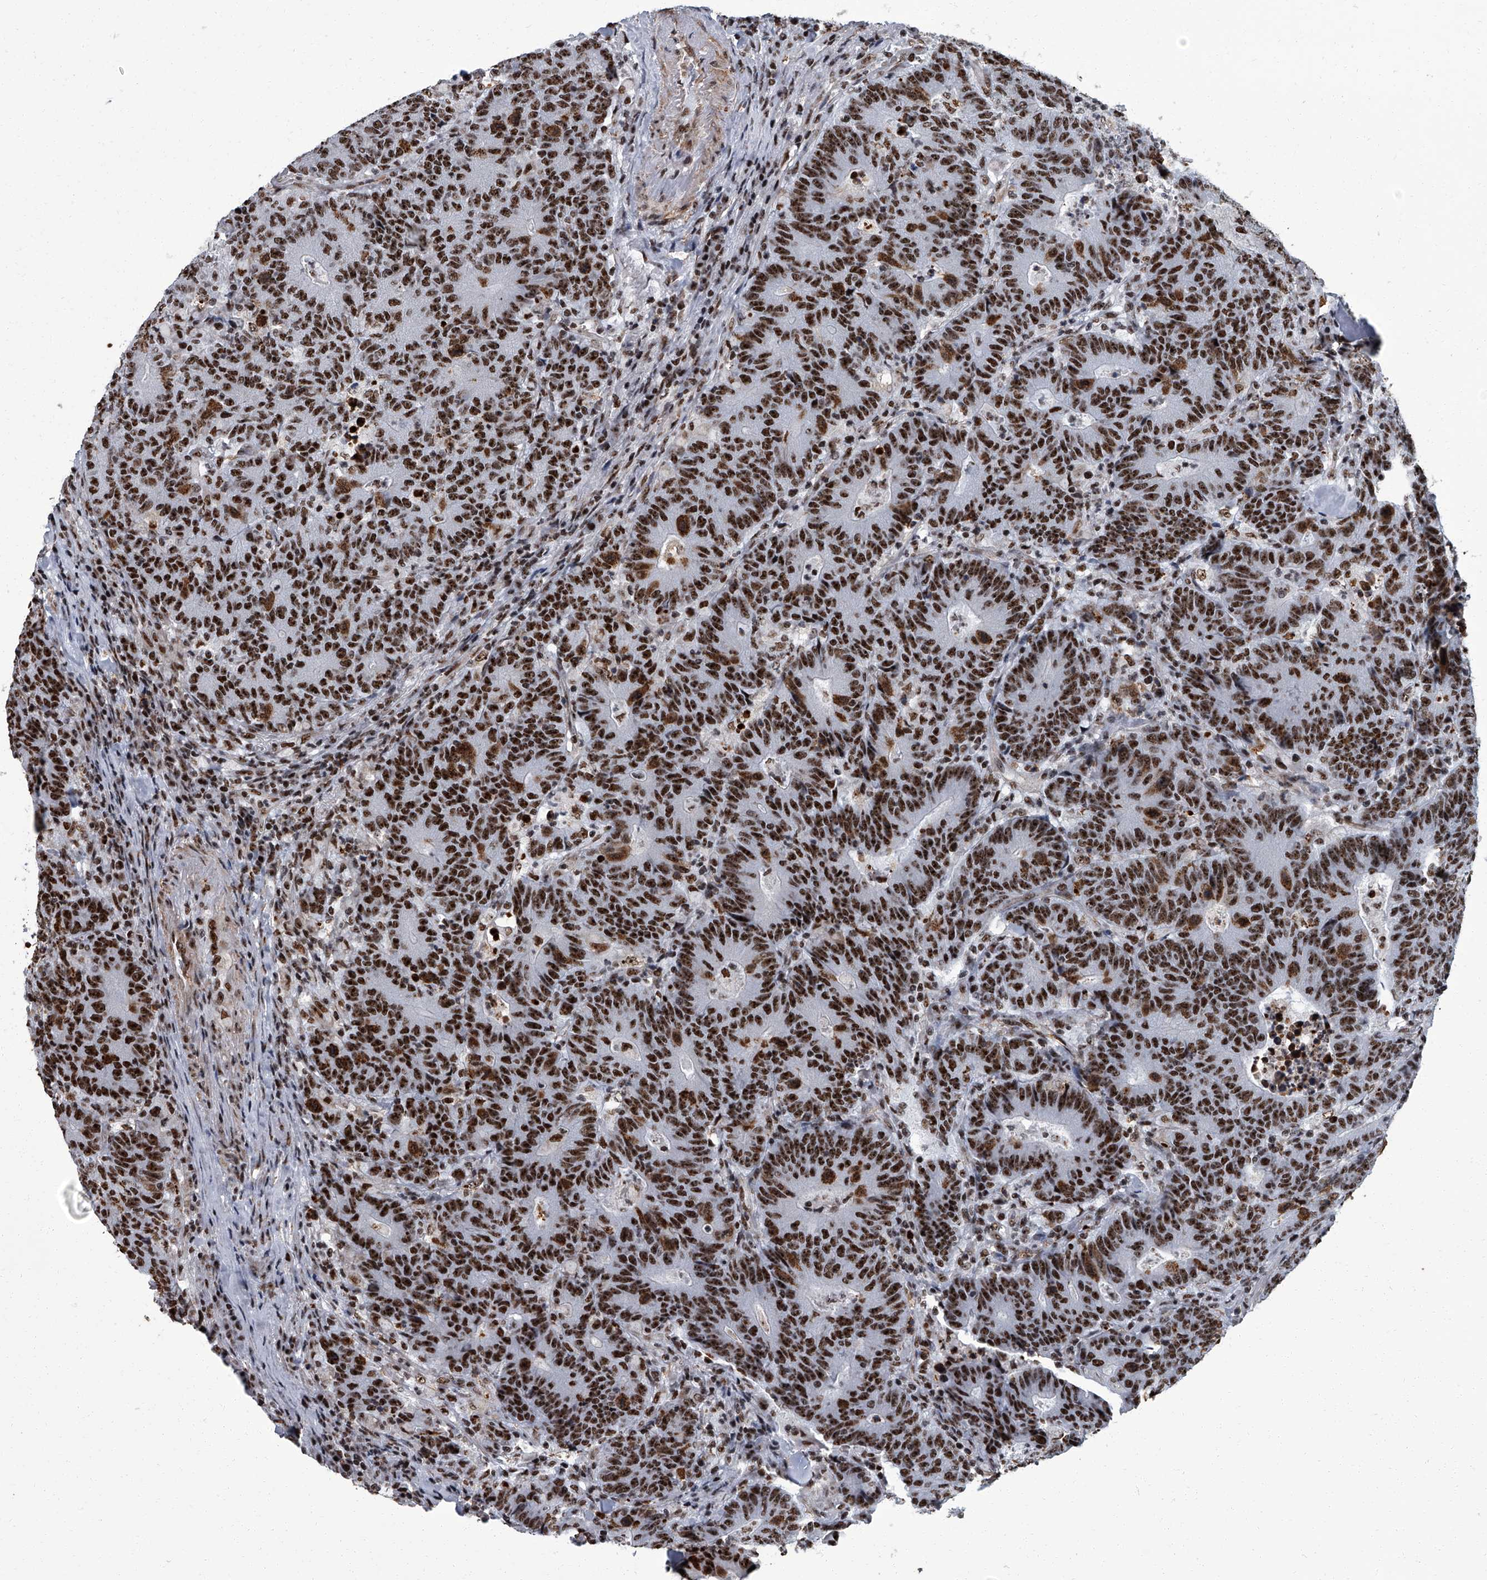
{"staining": {"intensity": "strong", "quantity": ">75%", "location": "nuclear"}, "tissue": "colorectal cancer", "cell_type": "Tumor cells", "image_type": "cancer", "snomed": [{"axis": "morphology", "description": "Normal tissue, NOS"}, {"axis": "morphology", "description": "Adenocarcinoma, NOS"}, {"axis": "topography", "description": "Colon"}], "caption": "This histopathology image shows IHC staining of colorectal cancer, with high strong nuclear expression in about >75% of tumor cells.", "gene": "ZNF518B", "patient": {"sex": "female", "age": 75}}